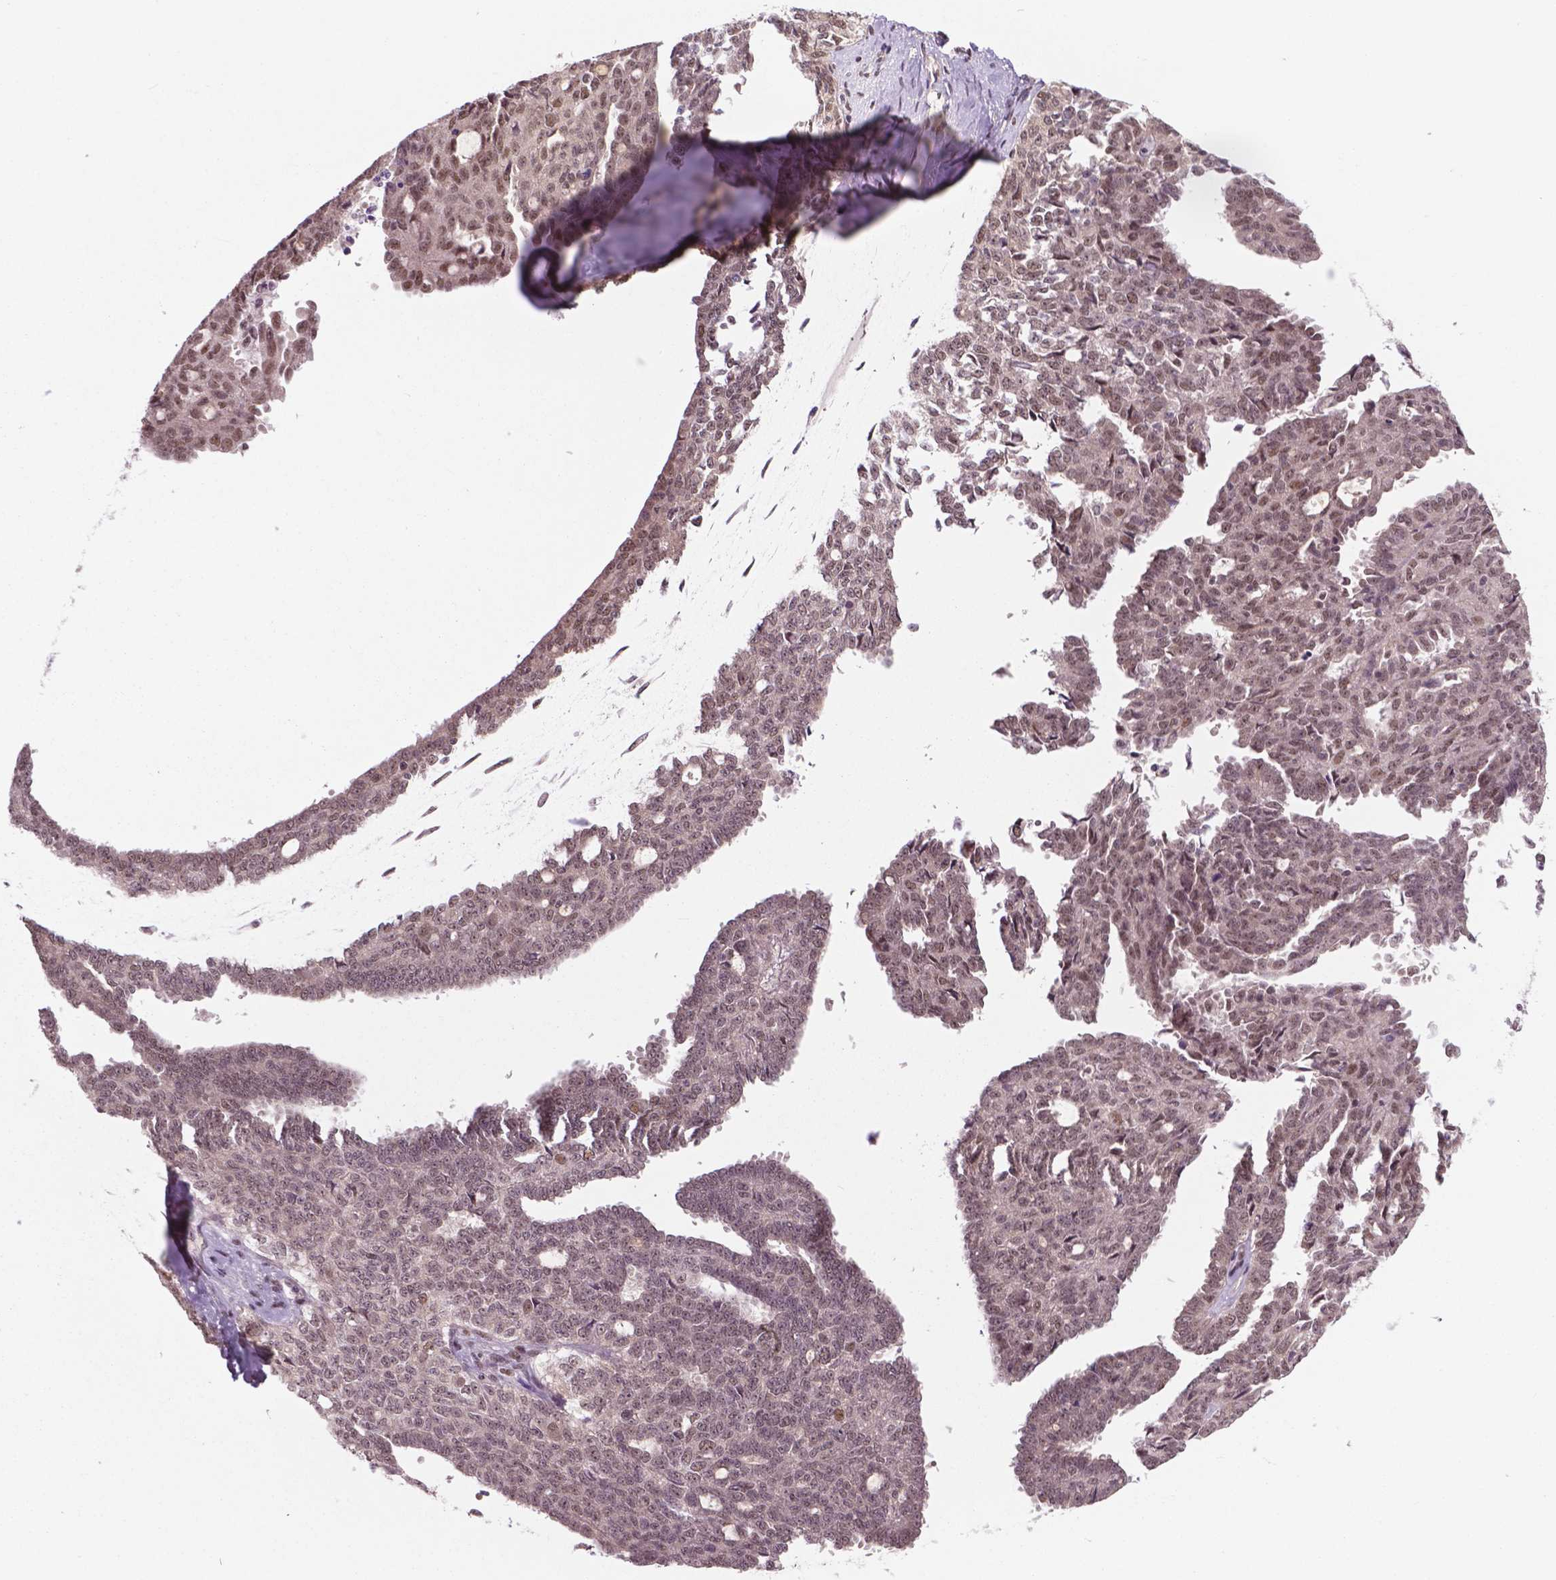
{"staining": {"intensity": "weak", "quantity": ">75%", "location": "nuclear"}, "tissue": "ovarian cancer", "cell_type": "Tumor cells", "image_type": "cancer", "snomed": [{"axis": "morphology", "description": "Cystadenocarcinoma, serous, NOS"}, {"axis": "topography", "description": "Ovary"}], "caption": "Tumor cells display low levels of weak nuclear positivity in approximately >75% of cells in ovarian serous cystadenocarcinoma. (DAB (3,3'-diaminobenzidine) = brown stain, brightfield microscopy at high magnification).", "gene": "PHAX", "patient": {"sex": "female", "age": 71}}